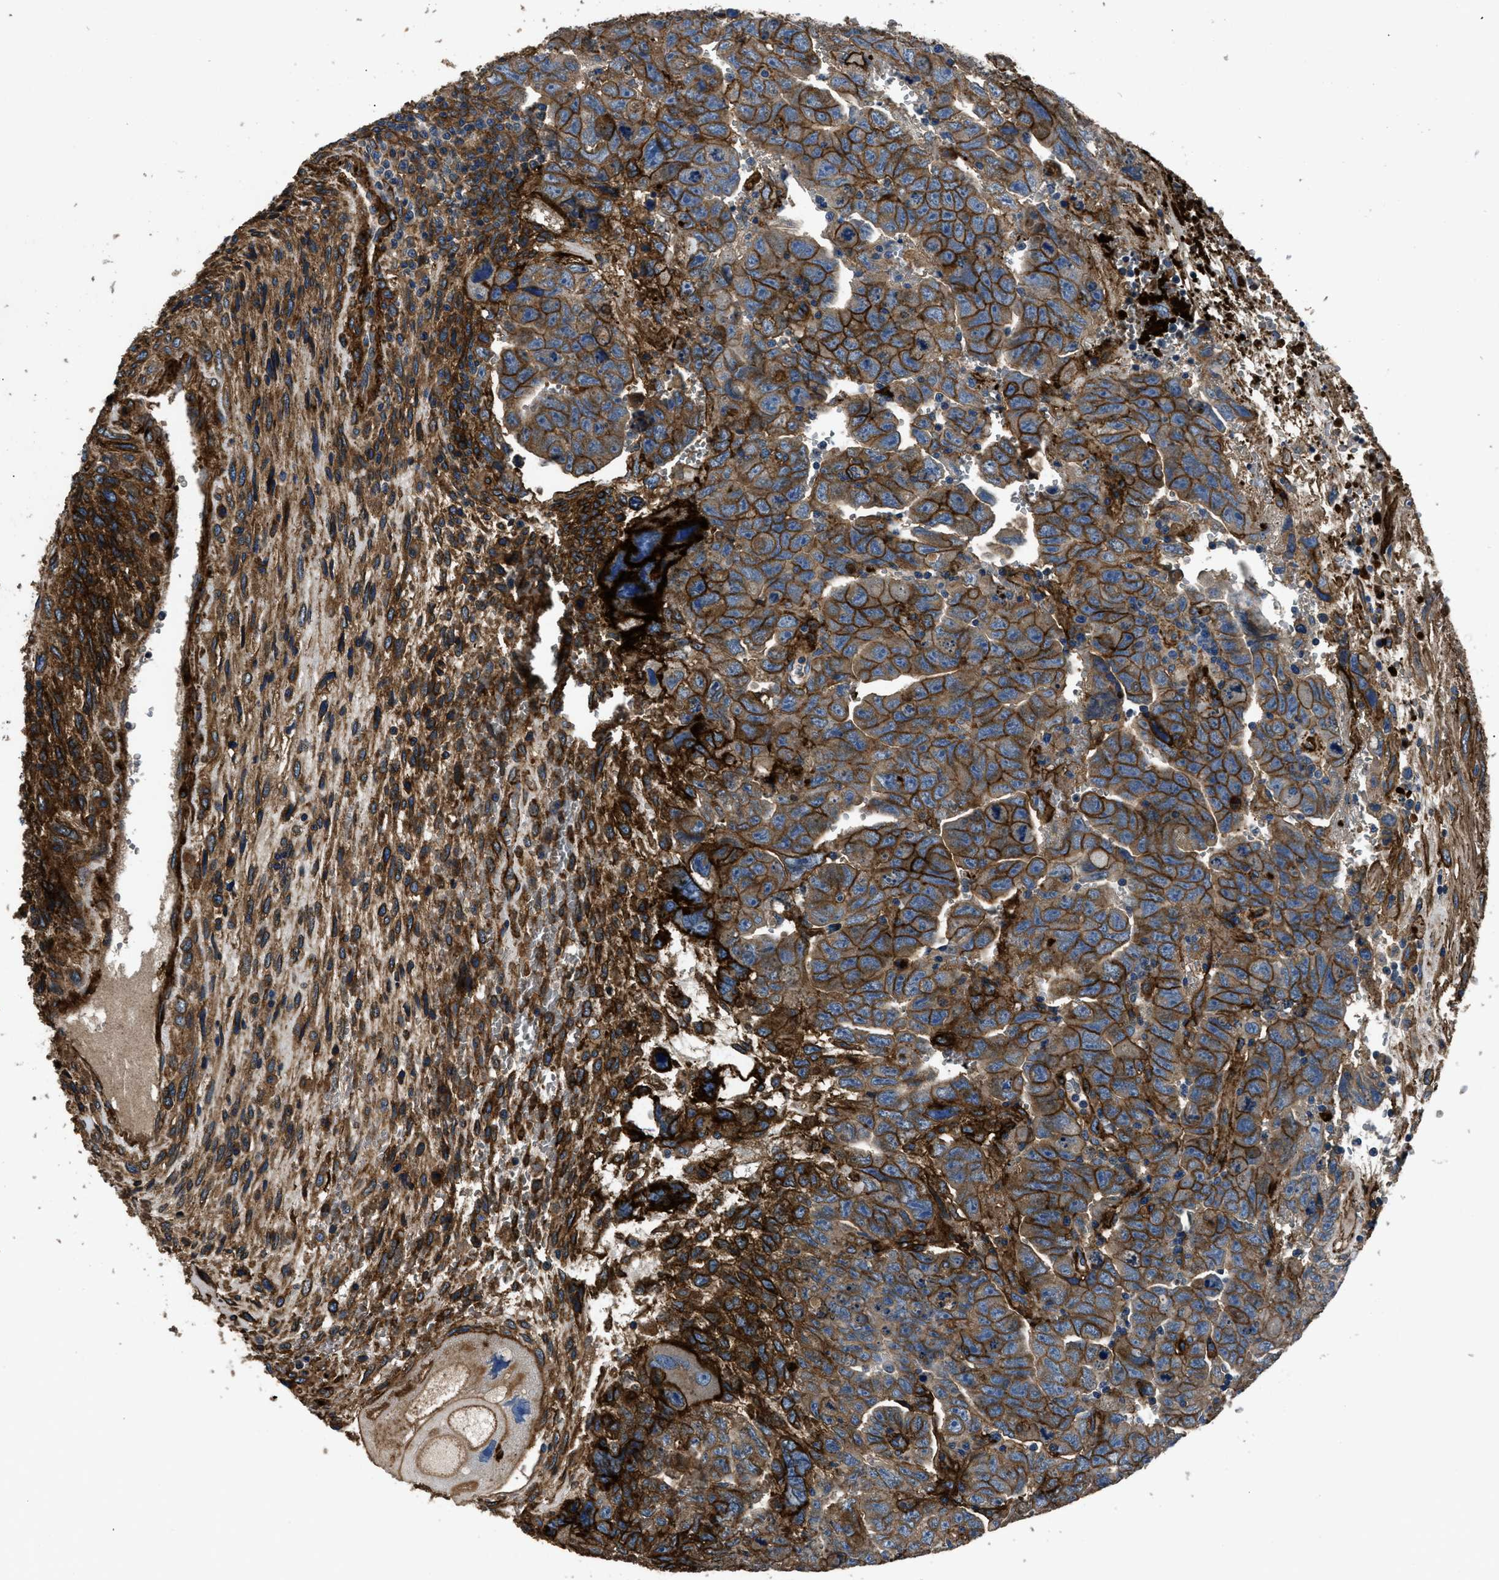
{"staining": {"intensity": "strong", "quantity": ">75%", "location": "cytoplasmic/membranous"}, "tissue": "testis cancer", "cell_type": "Tumor cells", "image_type": "cancer", "snomed": [{"axis": "morphology", "description": "Carcinoma, Embryonal, NOS"}, {"axis": "topography", "description": "Testis"}], "caption": "High-magnification brightfield microscopy of testis cancer (embryonal carcinoma) stained with DAB (3,3'-diaminobenzidine) (brown) and counterstained with hematoxylin (blue). tumor cells exhibit strong cytoplasmic/membranous expression is seen in about>75% of cells.", "gene": "CD276", "patient": {"sex": "male", "age": 28}}